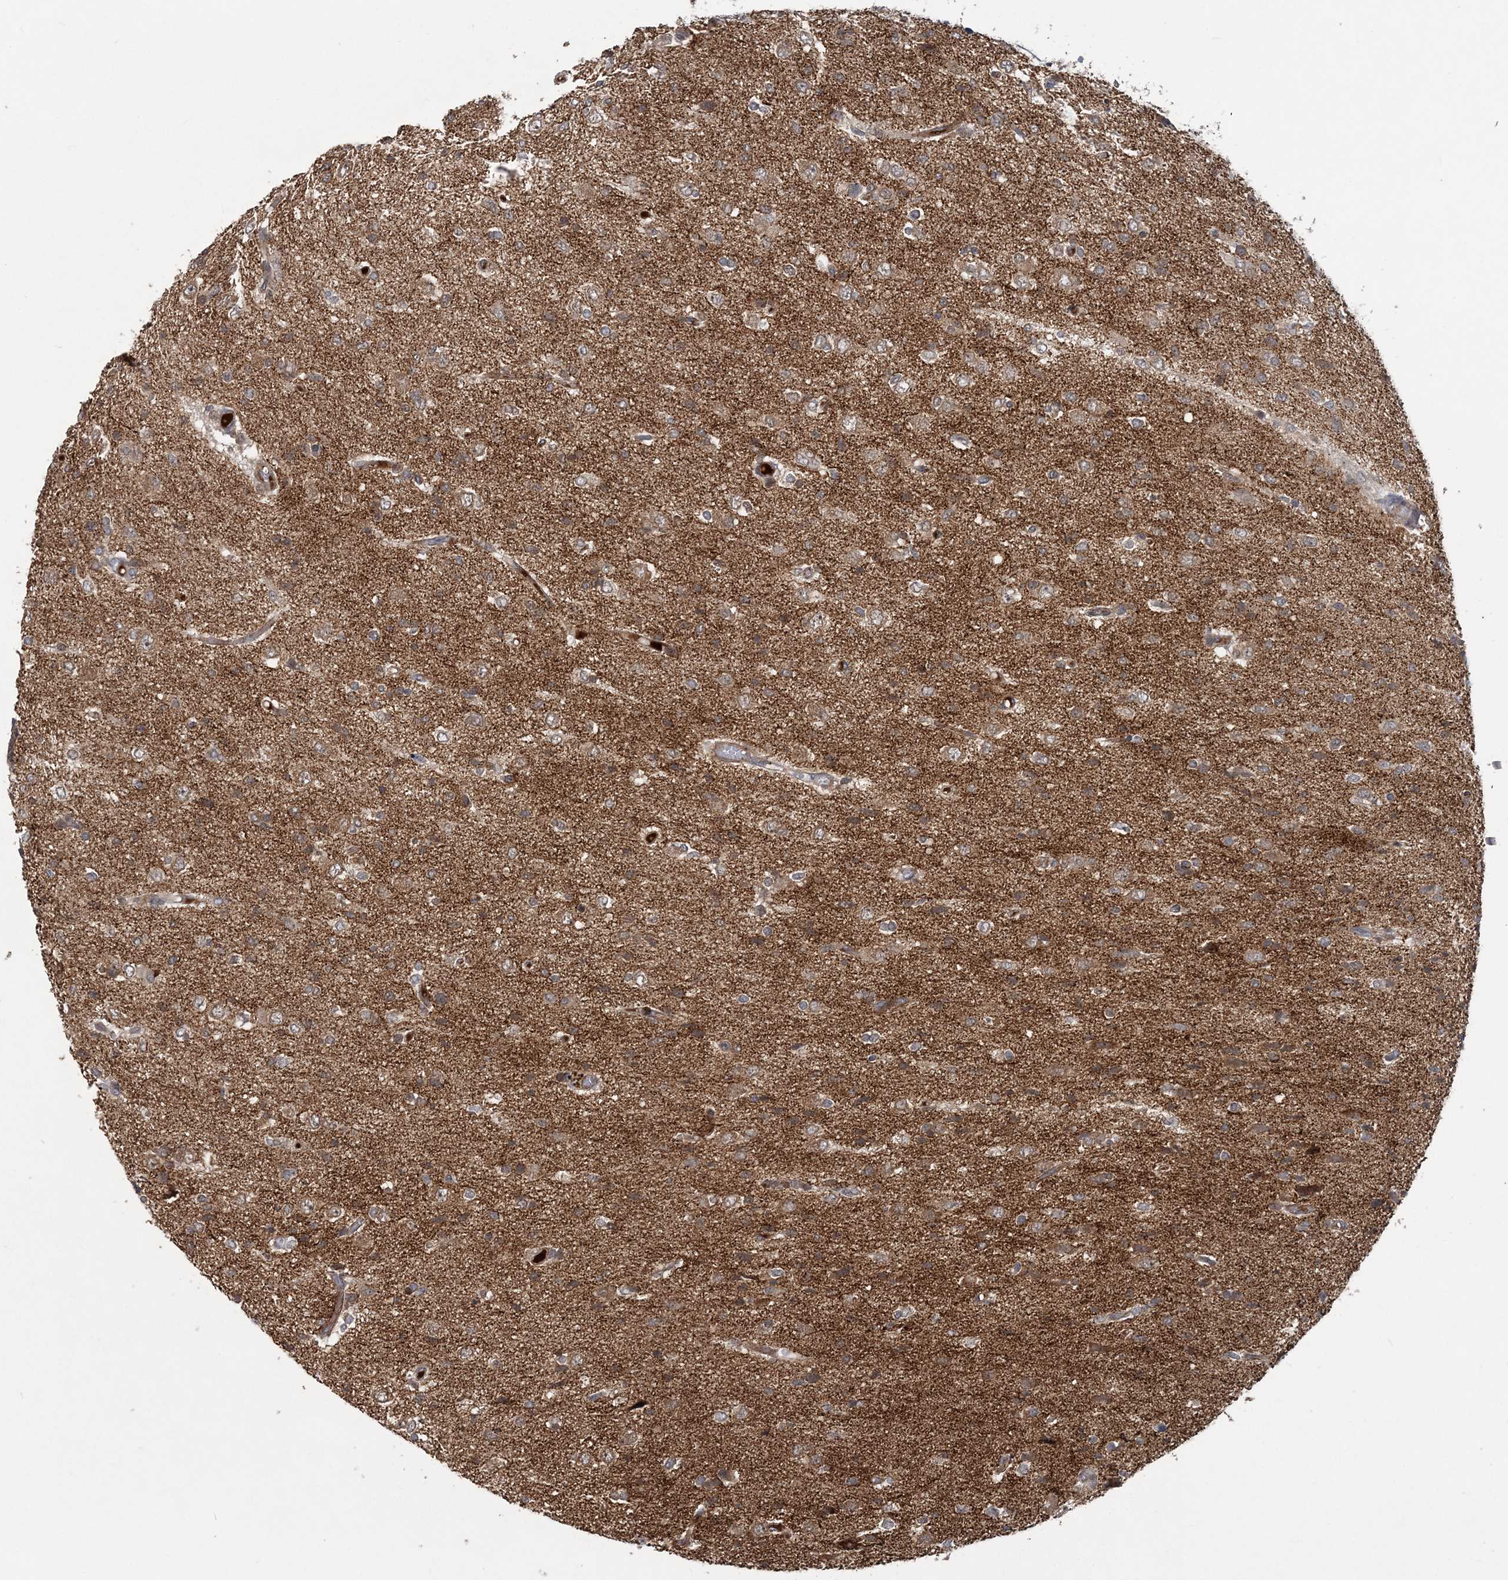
{"staining": {"intensity": "weak", "quantity": ">75%", "location": "cytoplasmic/membranous"}, "tissue": "glioma", "cell_type": "Tumor cells", "image_type": "cancer", "snomed": [{"axis": "morphology", "description": "Glioma, malignant, High grade"}, {"axis": "topography", "description": "Brain"}], "caption": "Brown immunohistochemical staining in human malignant high-grade glioma exhibits weak cytoplasmic/membranous positivity in approximately >75% of tumor cells.", "gene": "RNF25", "patient": {"sex": "female", "age": 59}}